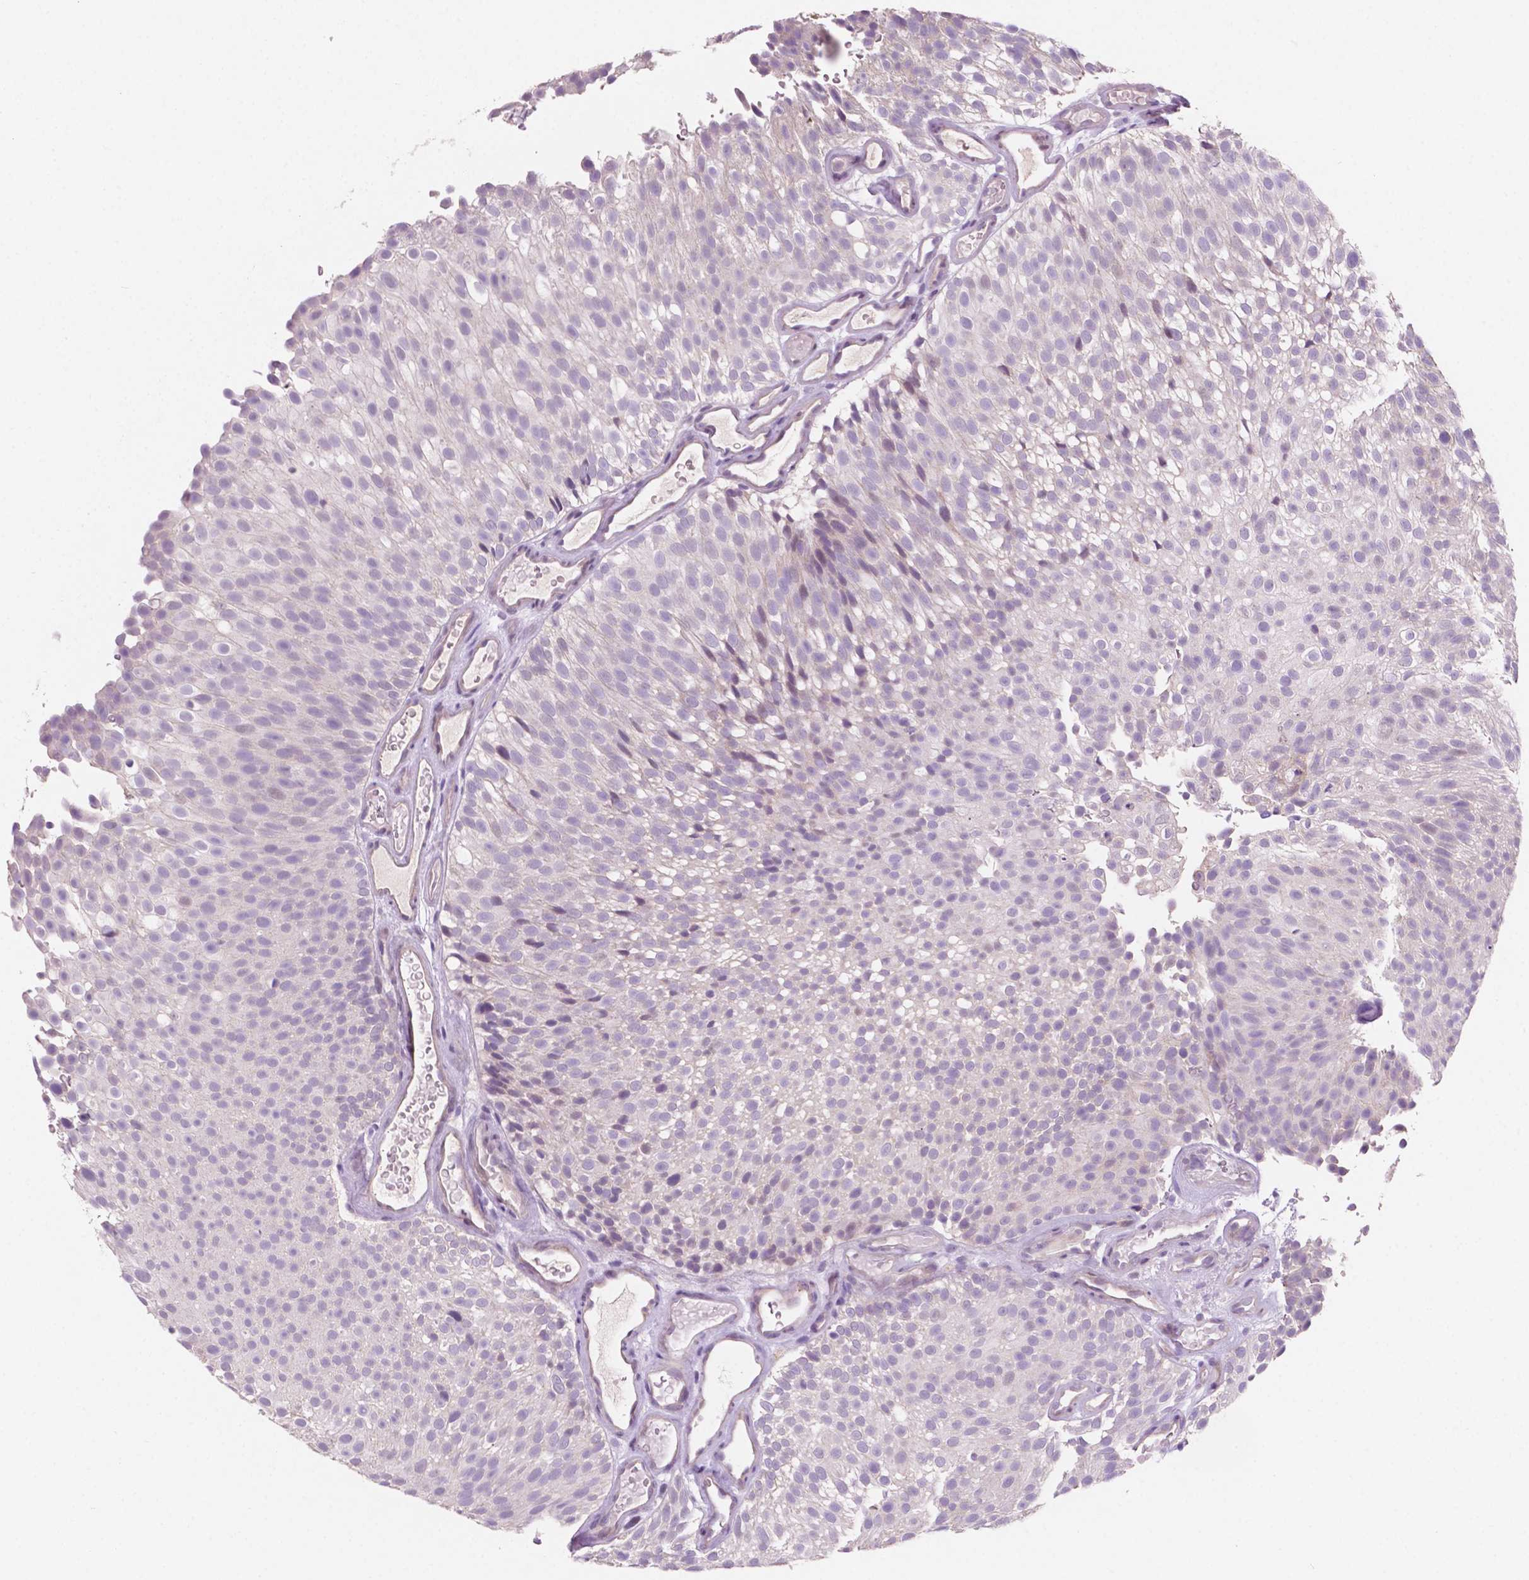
{"staining": {"intensity": "negative", "quantity": "none", "location": "none"}, "tissue": "urothelial cancer", "cell_type": "Tumor cells", "image_type": "cancer", "snomed": [{"axis": "morphology", "description": "Urothelial carcinoma, Low grade"}, {"axis": "topography", "description": "Urinary bladder"}], "caption": "This is an immunohistochemistry (IHC) histopathology image of human urothelial carcinoma (low-grade). There is no staining in tumor cells.", "gene": "LRP1B", "patient": {"sex": "male", "age": 78}}